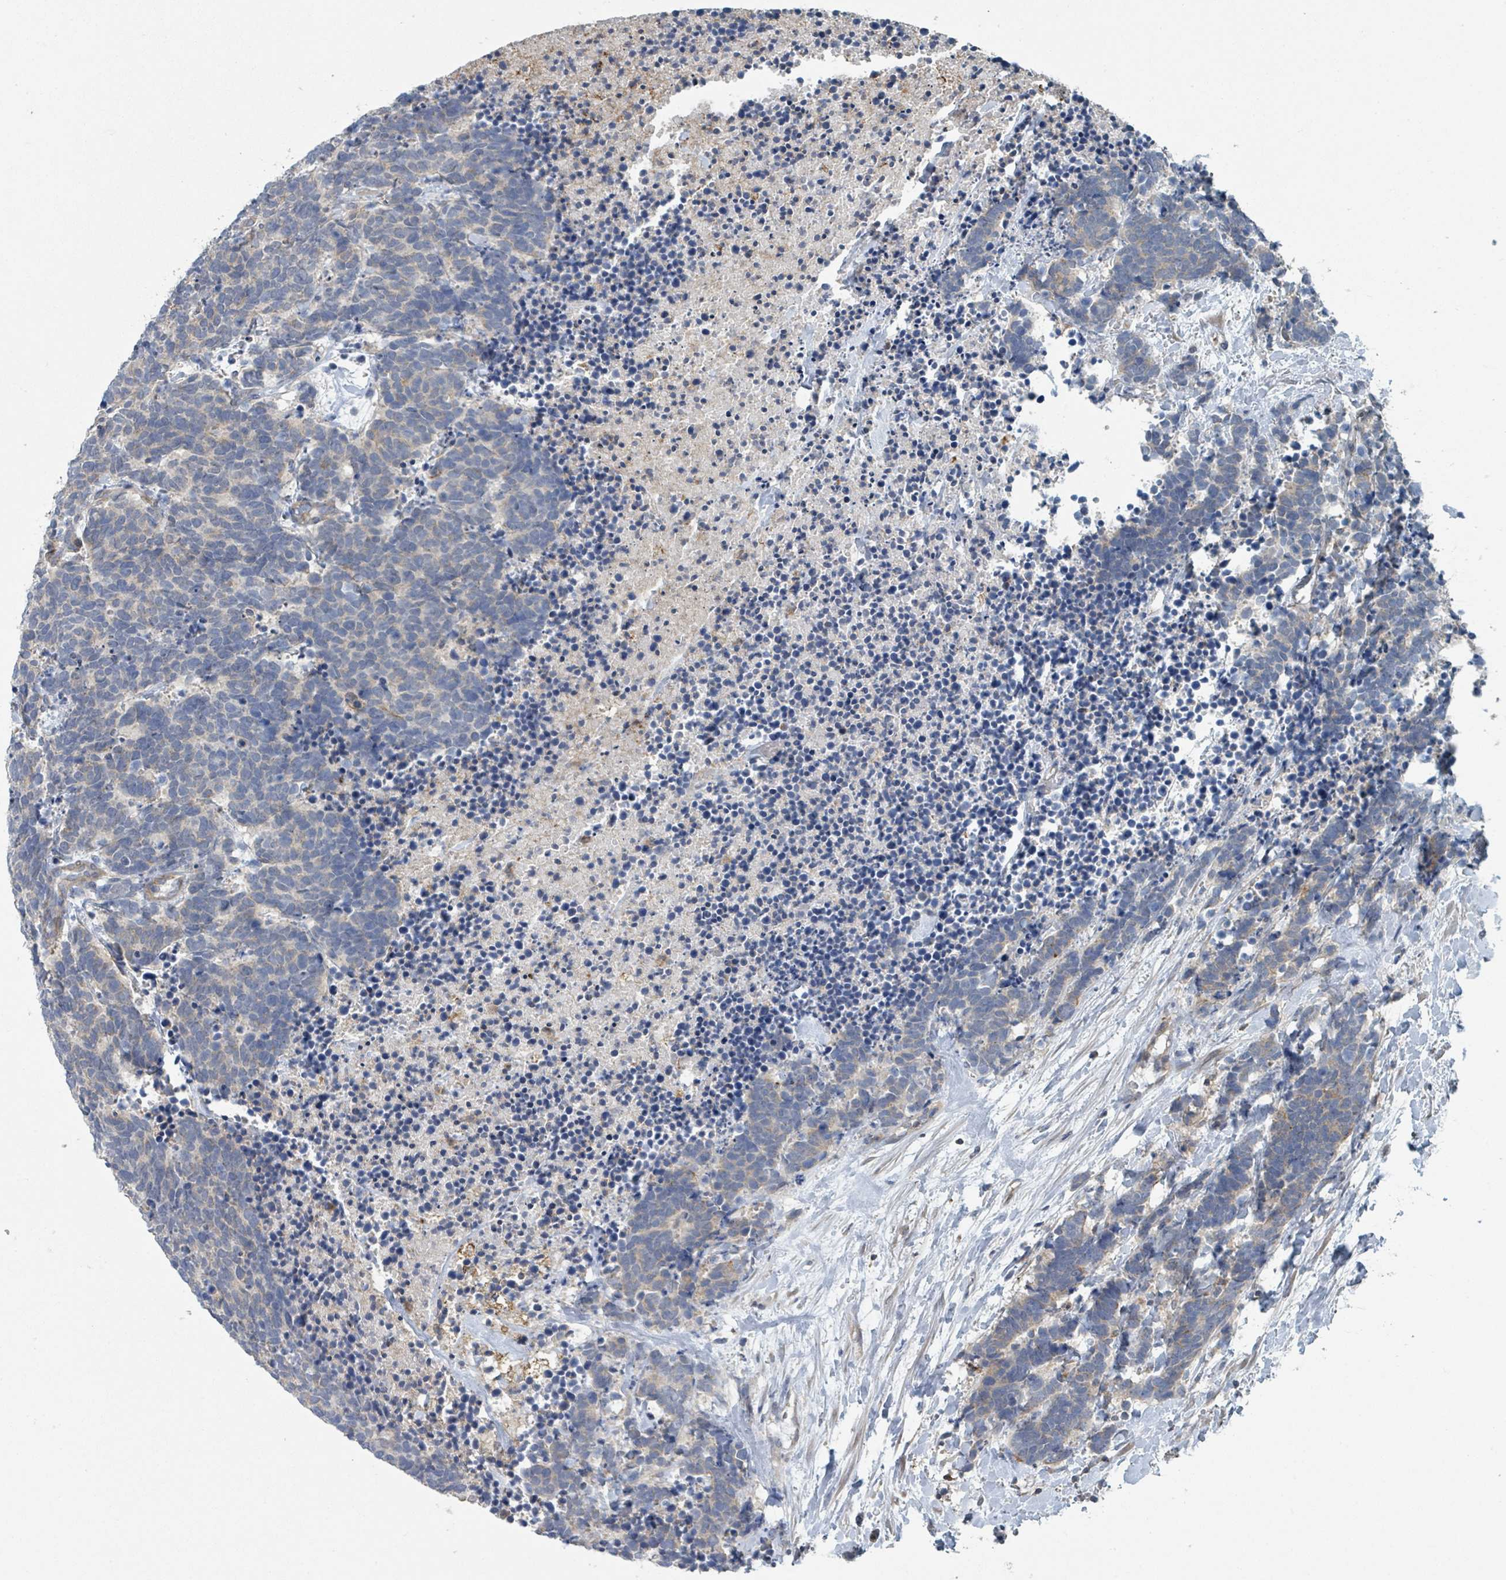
{"staining": {"intensity": "negative", "quantity": "none", "location": "none"}, "tissue": "carcinoid", "cell_type": "Tumor cells", "image_type": "cancer", "snomed": [{"axis": "morphology", "description": "Carcinoma, NOS"}, {"axis": "morphology", "description": "Carcinoid, malignant, NOS"}, {"axis": "topography", "description": "Prostate"}], "caption": "Immunohistochemistry histopathology image of malignant carcinoid stained for a protein (brown), which demonstrates no staining in tumor cells. (DAB (3,3'-diaminobenzidine) IHC with hematoxylin counter stain).", "gene": "LRRC42", "patient": {"sex": "male", "age": 57}}